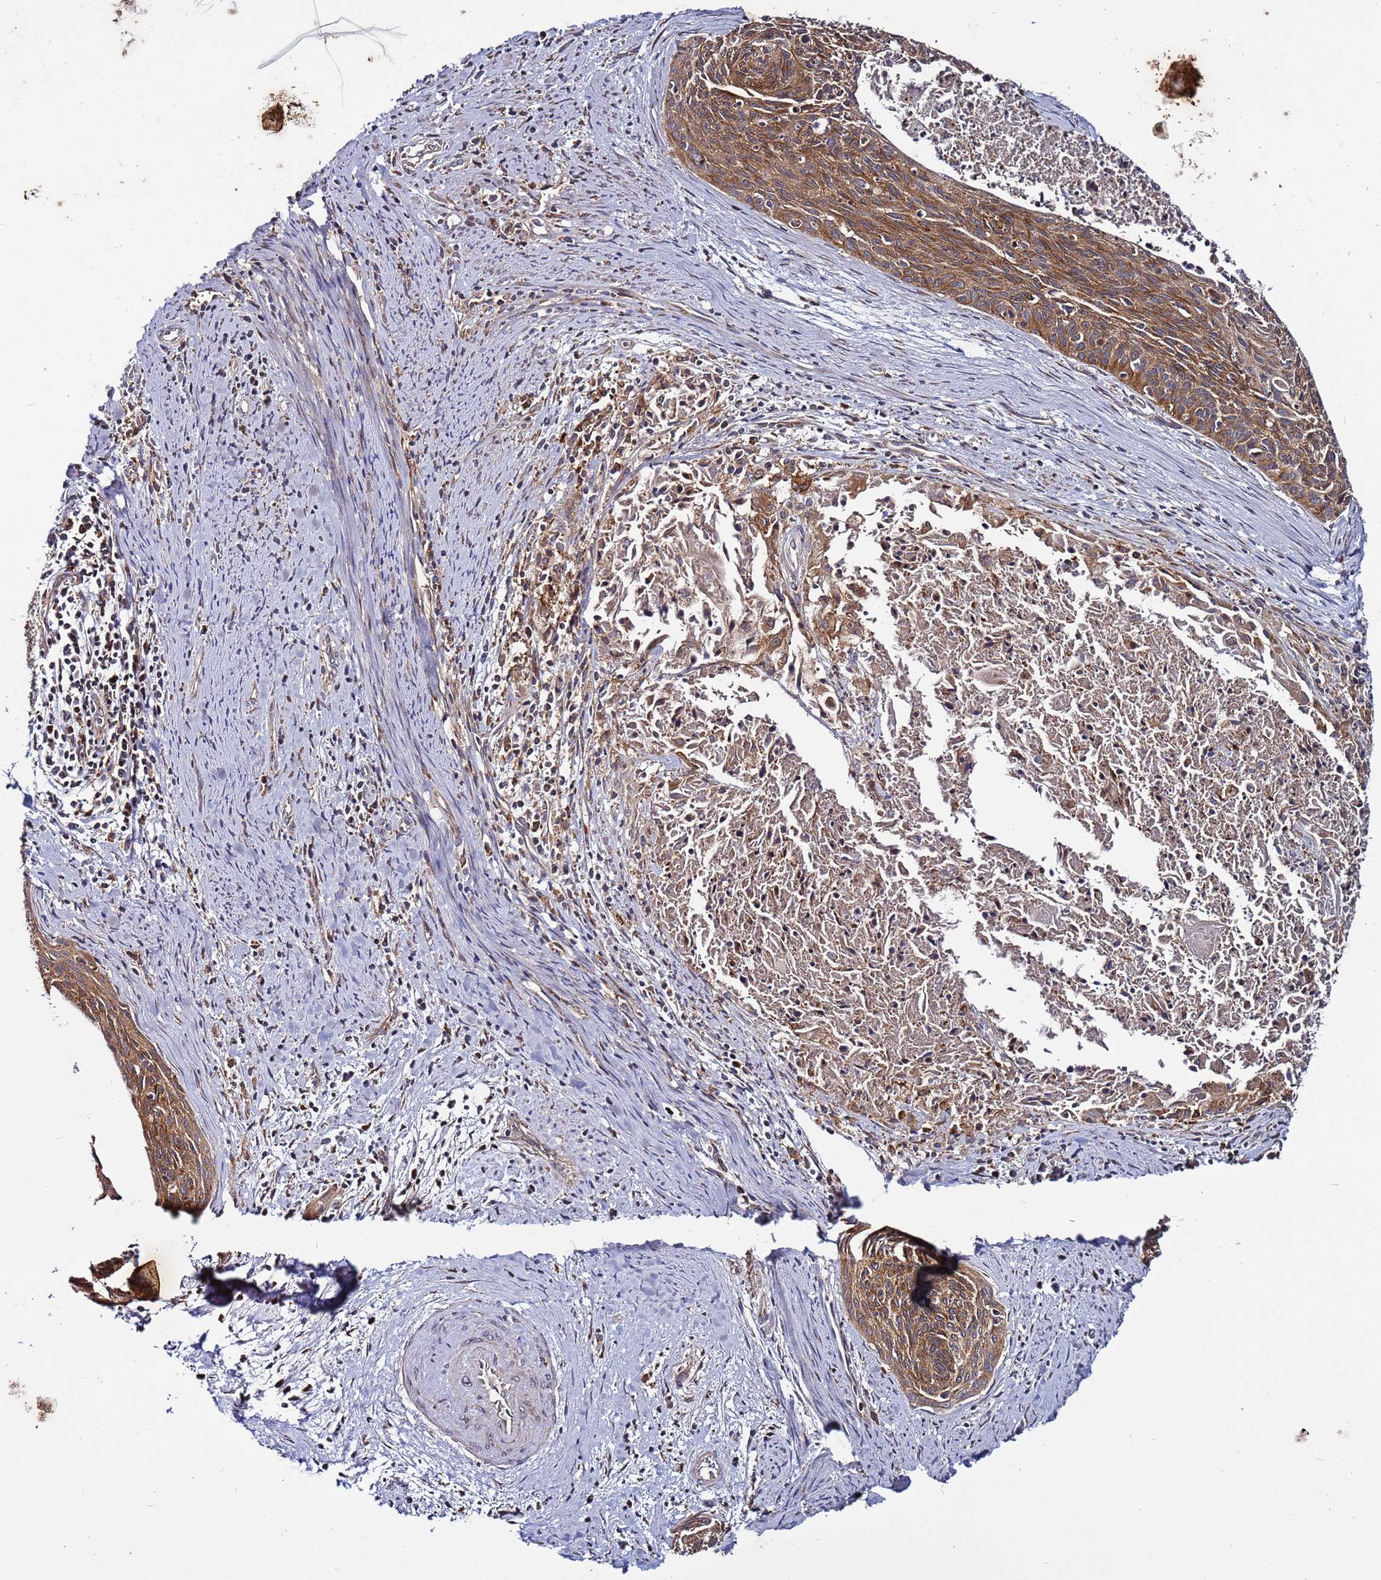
{"staining": {"intensity": "moderate", "quantity": ">75%", "location": "cytoplasmic/membranous"}, "tissue": "cervical cancer", "cell_type": "Tumor cells", "image_type": "cancer", "snomed": [{"axis": "morphology", "description": "Squamous cell carcinoma, NOS"}, {"axis": "topography", "description": "Cervix"}], "caption": "A brown stain labels moderate cytoplasmic/membranous expression of a protein in cervical cancer tumor cells. The staining was performed using DAB, with brown indicating positive protein expression. Nuclei are stained blue with hematoxylin.", "gene": "TMEM176B", "patient": {"sex": "female", "age": 55}}